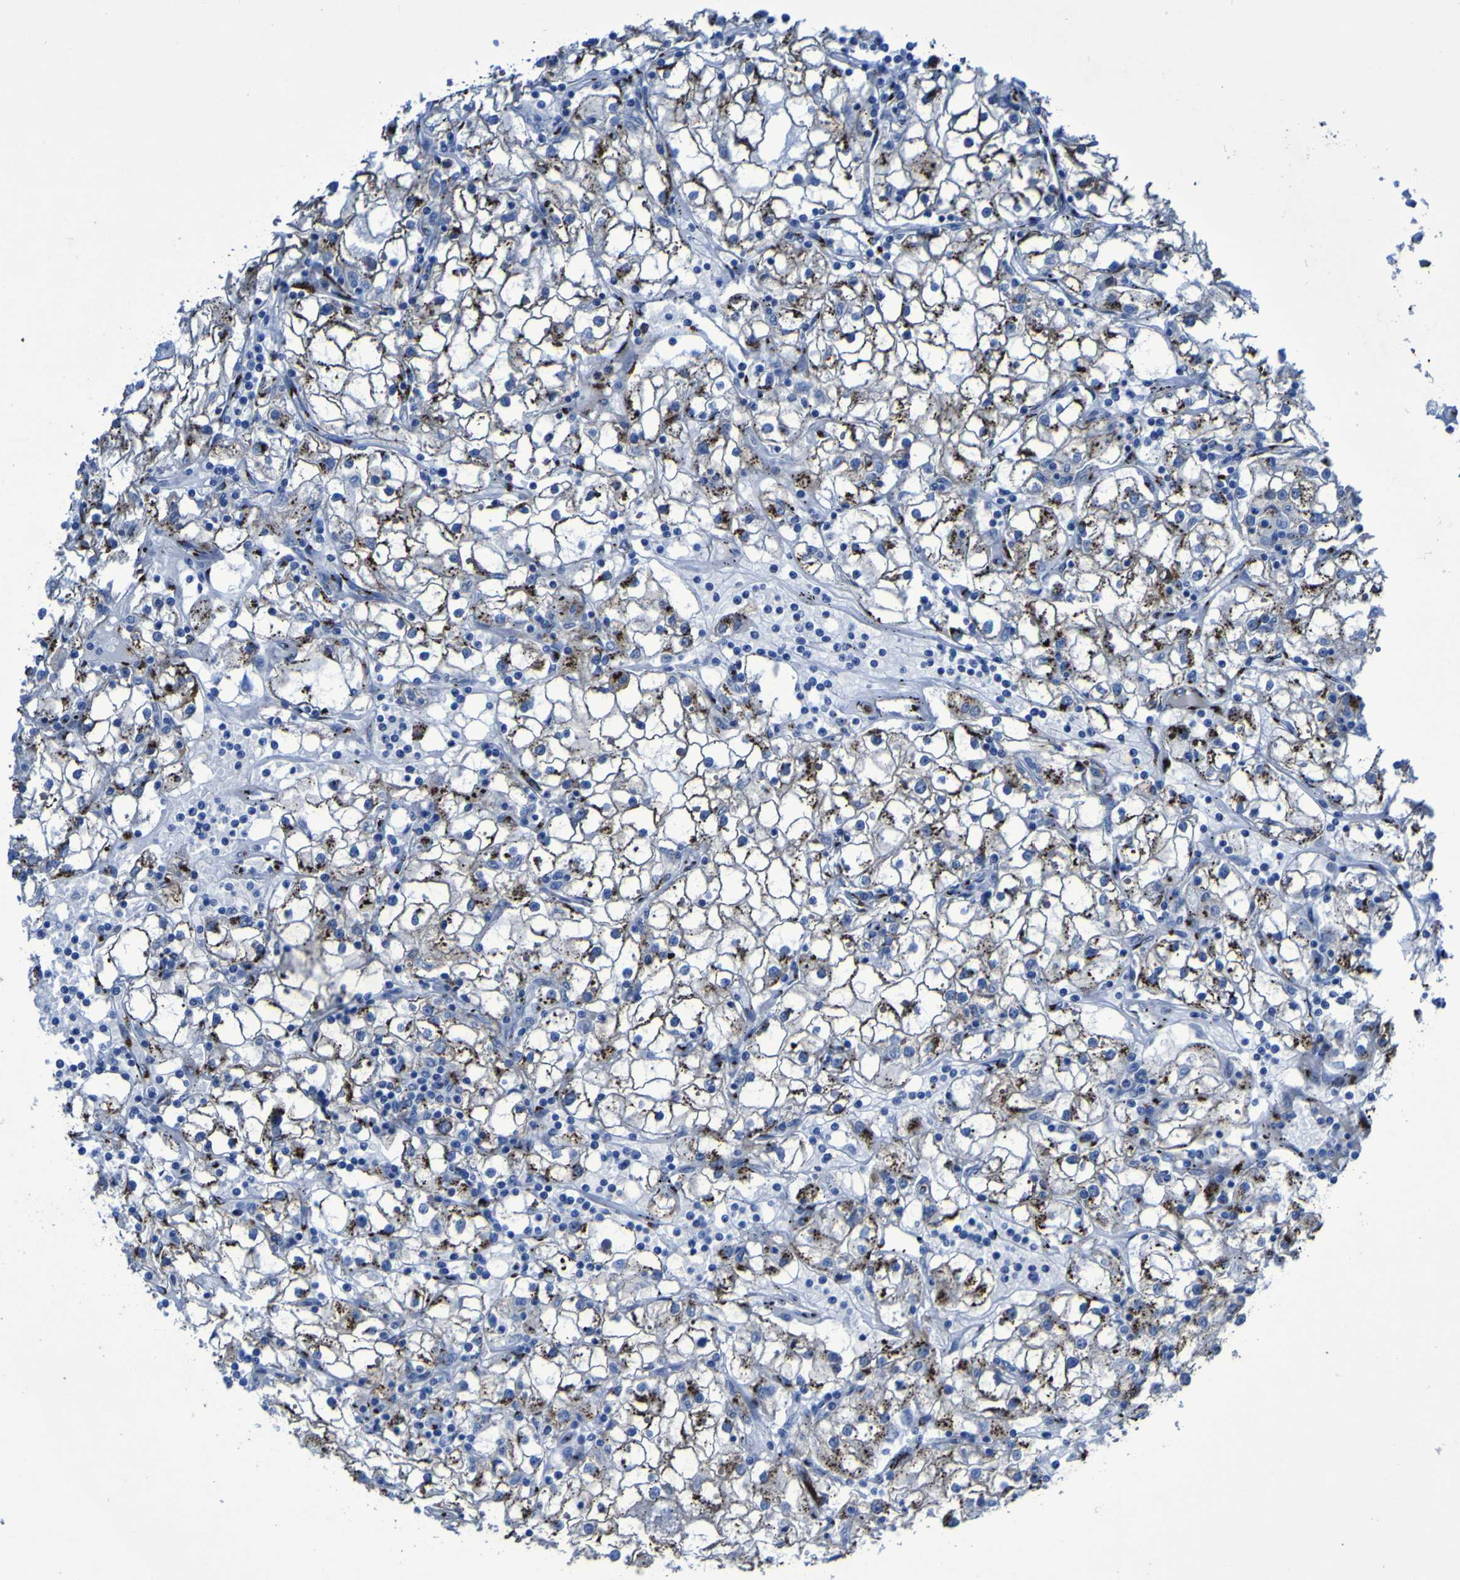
{"staining": {"intensity": "strong", "quantity": "25%-75%", "location": "cytoplasmic/membranous"}, "tissue": "renal cancer", "cell_type": "Tumor cells", "image_type": "cancer", "snomed": [{"axis": "morphology", "description": "Adenocarcinoma, NOS"}, {"axis": "topography", "description": "Kidney"}], "caption": "Protein staining reveals strong cytoplasmic/membranous positivity in approximately 25%-75% of tumor cells in renal cancer (adenocarcinoma).", "gene": "GOLM1", "patient": {"sex": "male", "age": 56}}